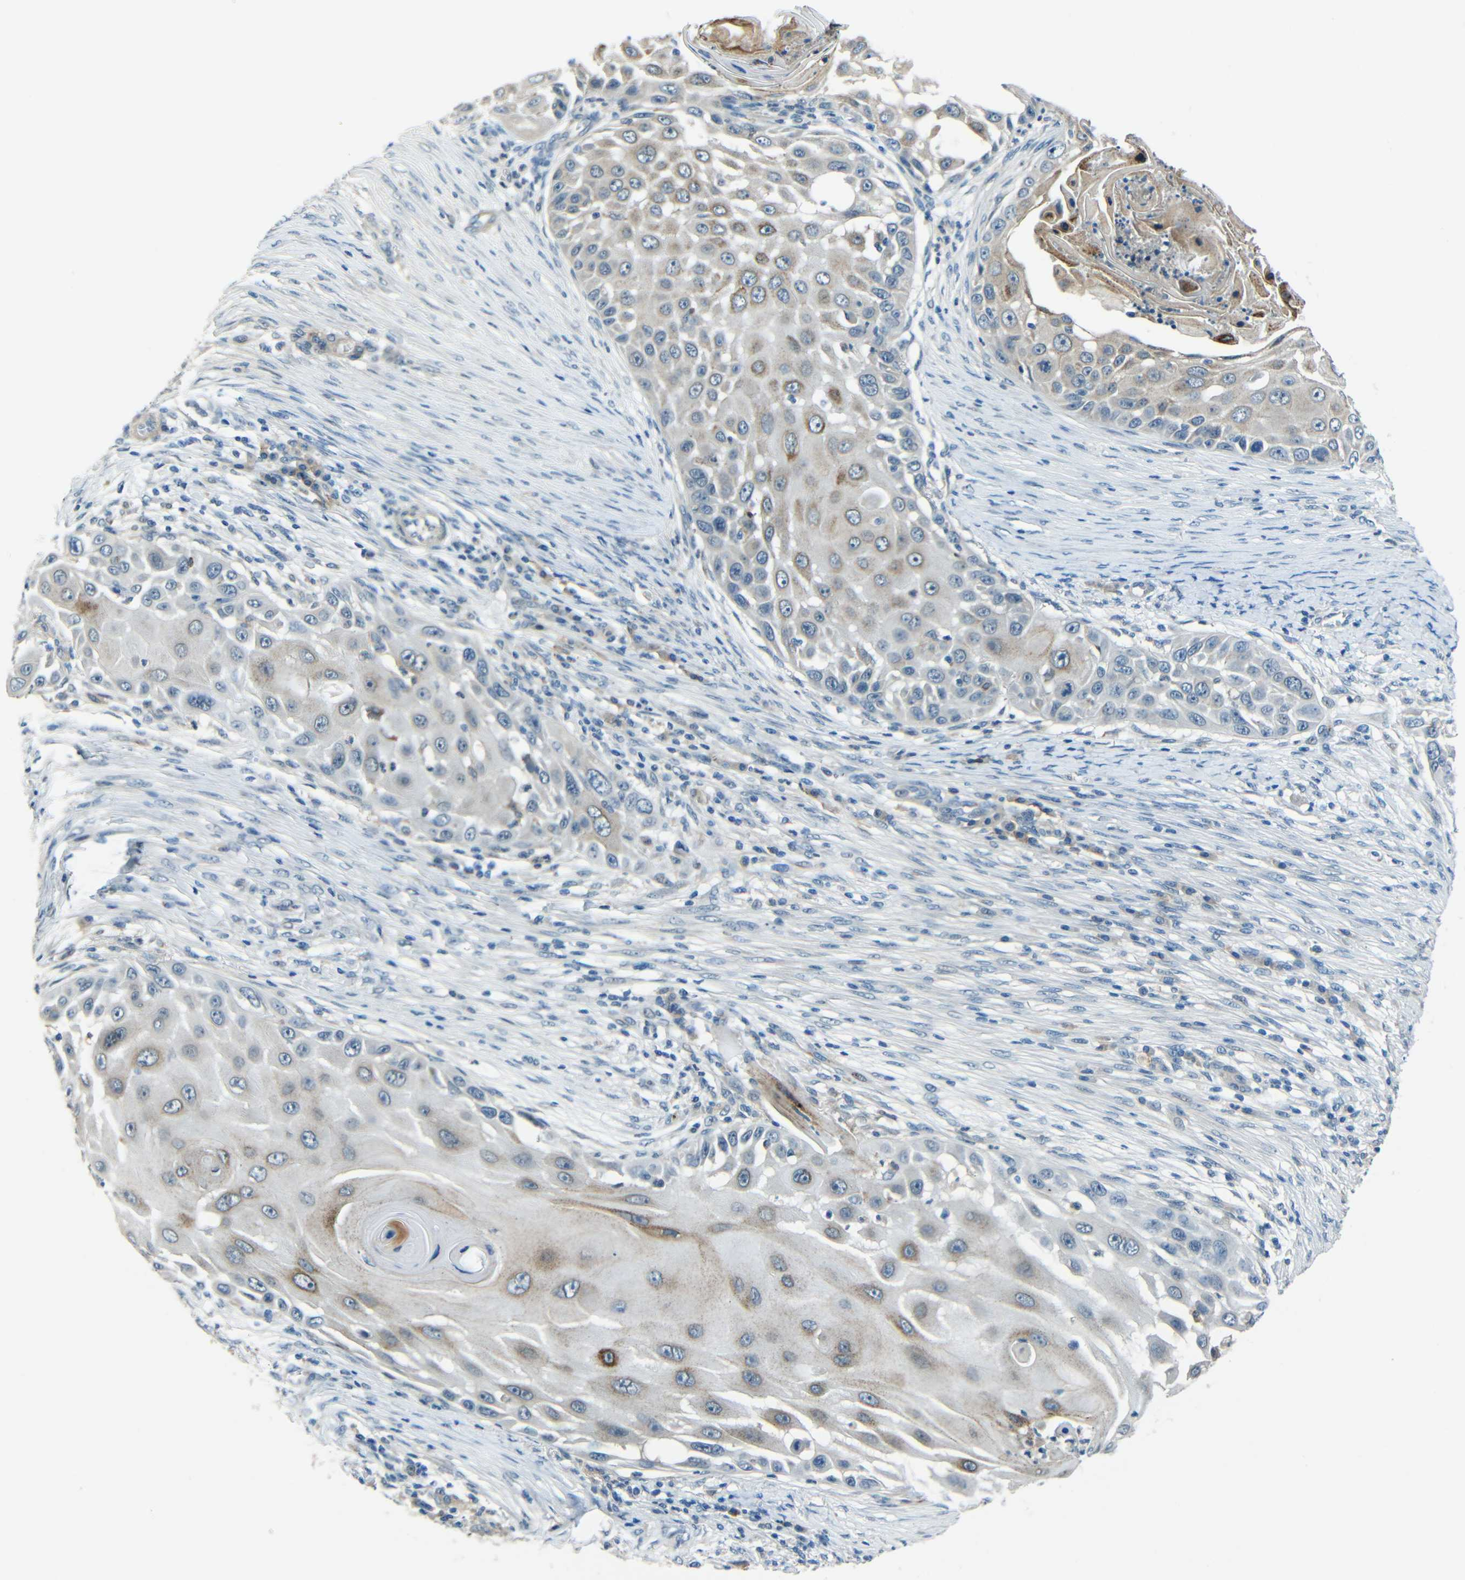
{"staining": {"intensity": "strong", "quantity": "<25%", "location": "cytoplasmic/membranous"}, "tissue": "skin cancer", "cell_type": "Tumor cells", "image_type": "cancer", "snomed": [{"axis": "morphology", "description": "Squamous cell carcinoma, NOS"}, {"axis": "topography", "description": "Skin"}], "caption": "An immunohistochemistry photomicrograph of neoplastic tissue is shown. Protein staining in brown labels strong cytoplasmic/membranous positivity in skin cancer (squamous cell carcinoma) within tumor cells.", "gene": "ANKRD22", "patient": {"sex": "female", "age": 44}}